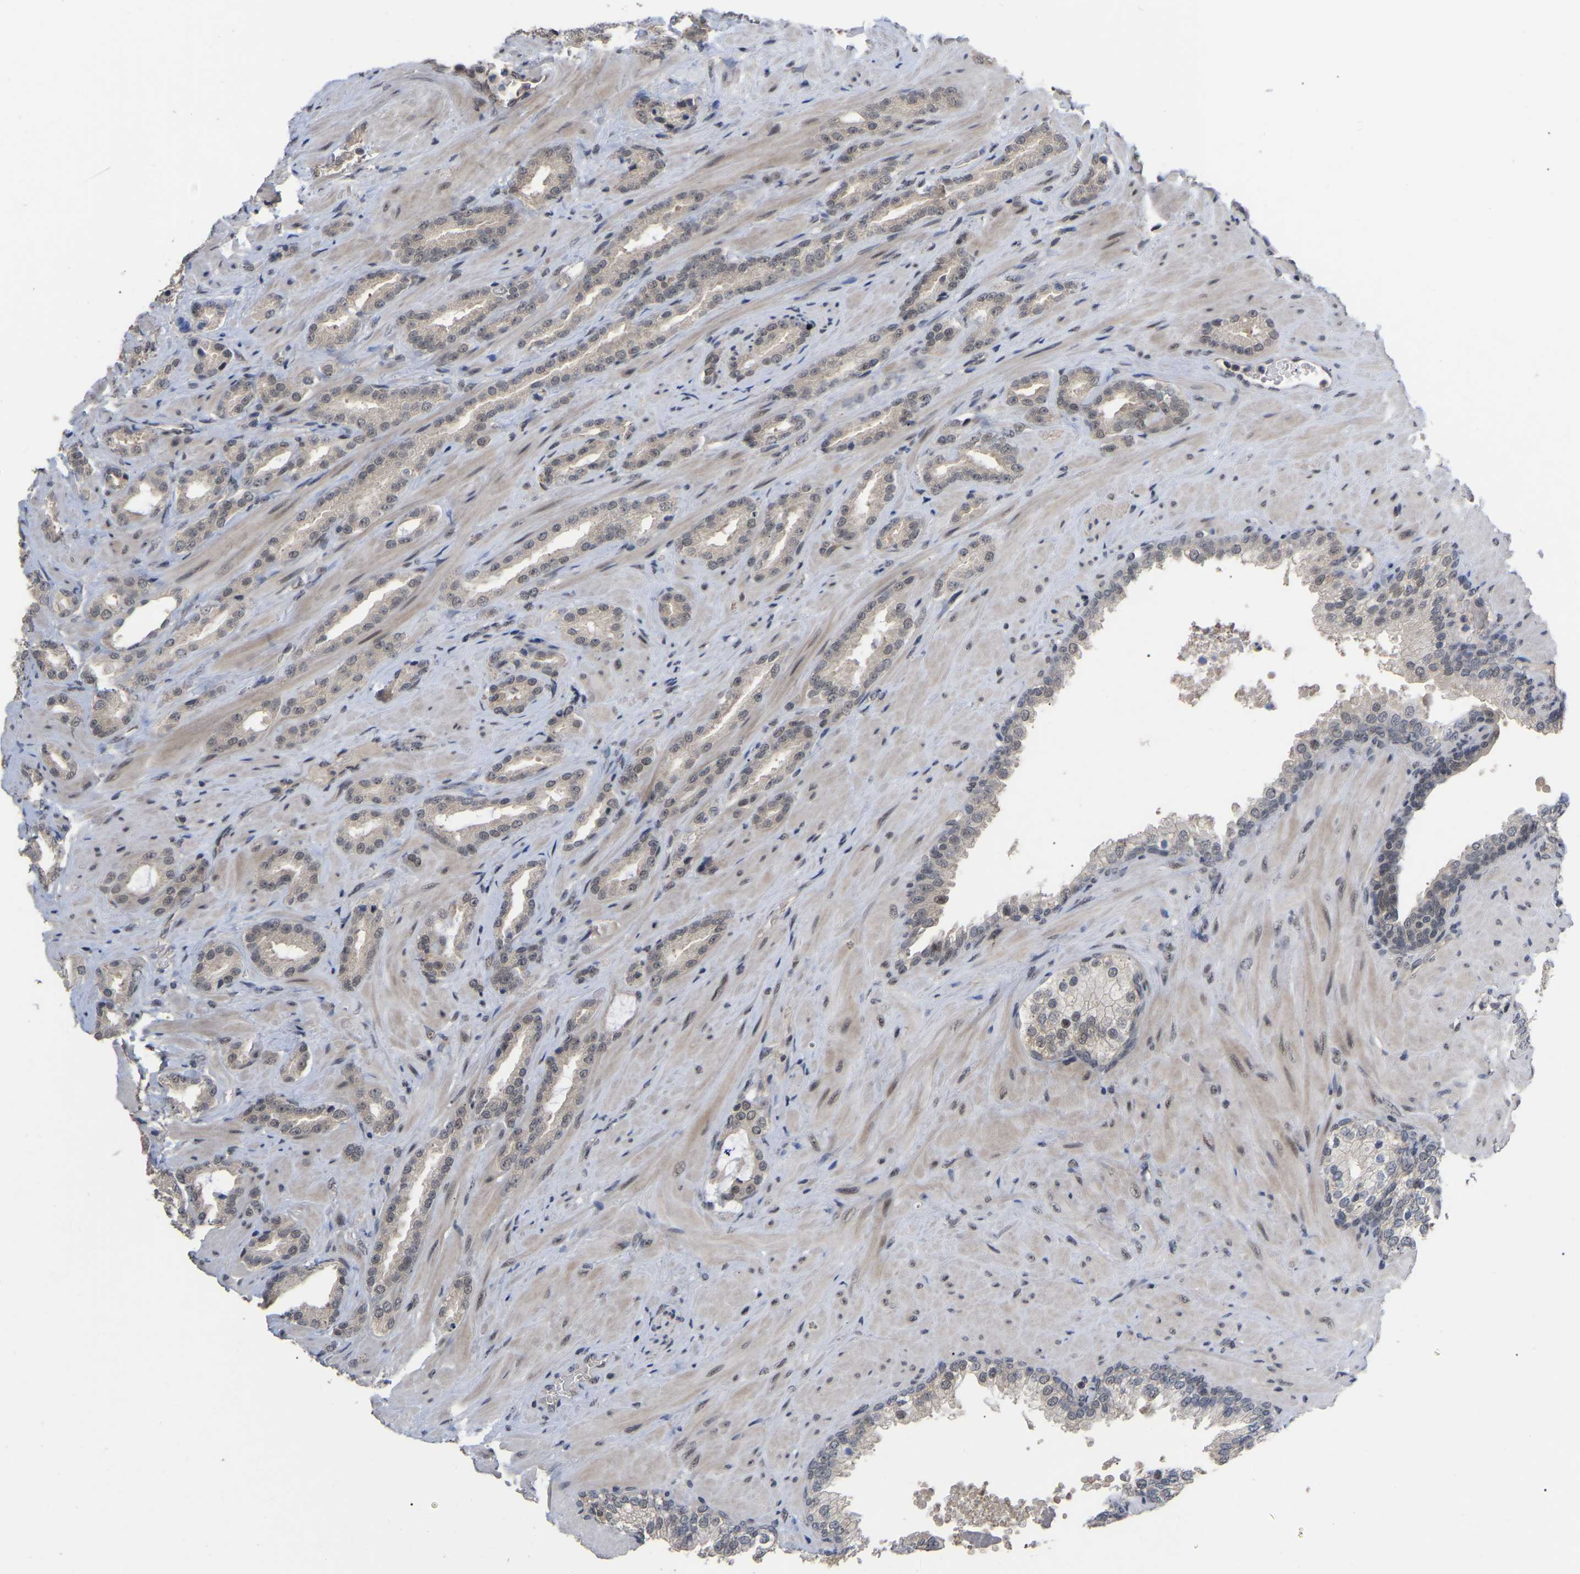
{"staining": {"intensity": "weak", "quantity": ">75%", "location": "cytoplasmic/membranous,nuclear"}, "tissue": "prostate cancer", "cell_type": "Tumor cells", "image_type": "cancer", "snomed": [{"axis": "morphology", "description": "Adenocarcinoma, High grade"}, {"axis": "topography", "description": "Prostate"}], "caption": "Tumor cells display low levels of weak cytoplasmic/membranous and nuclear expression in approximately >75% of cells in human adenocarcinoma (high-grade) (prostate).", "gene": "JAZF1", "patient": {"sex": "male", "age": 64}}